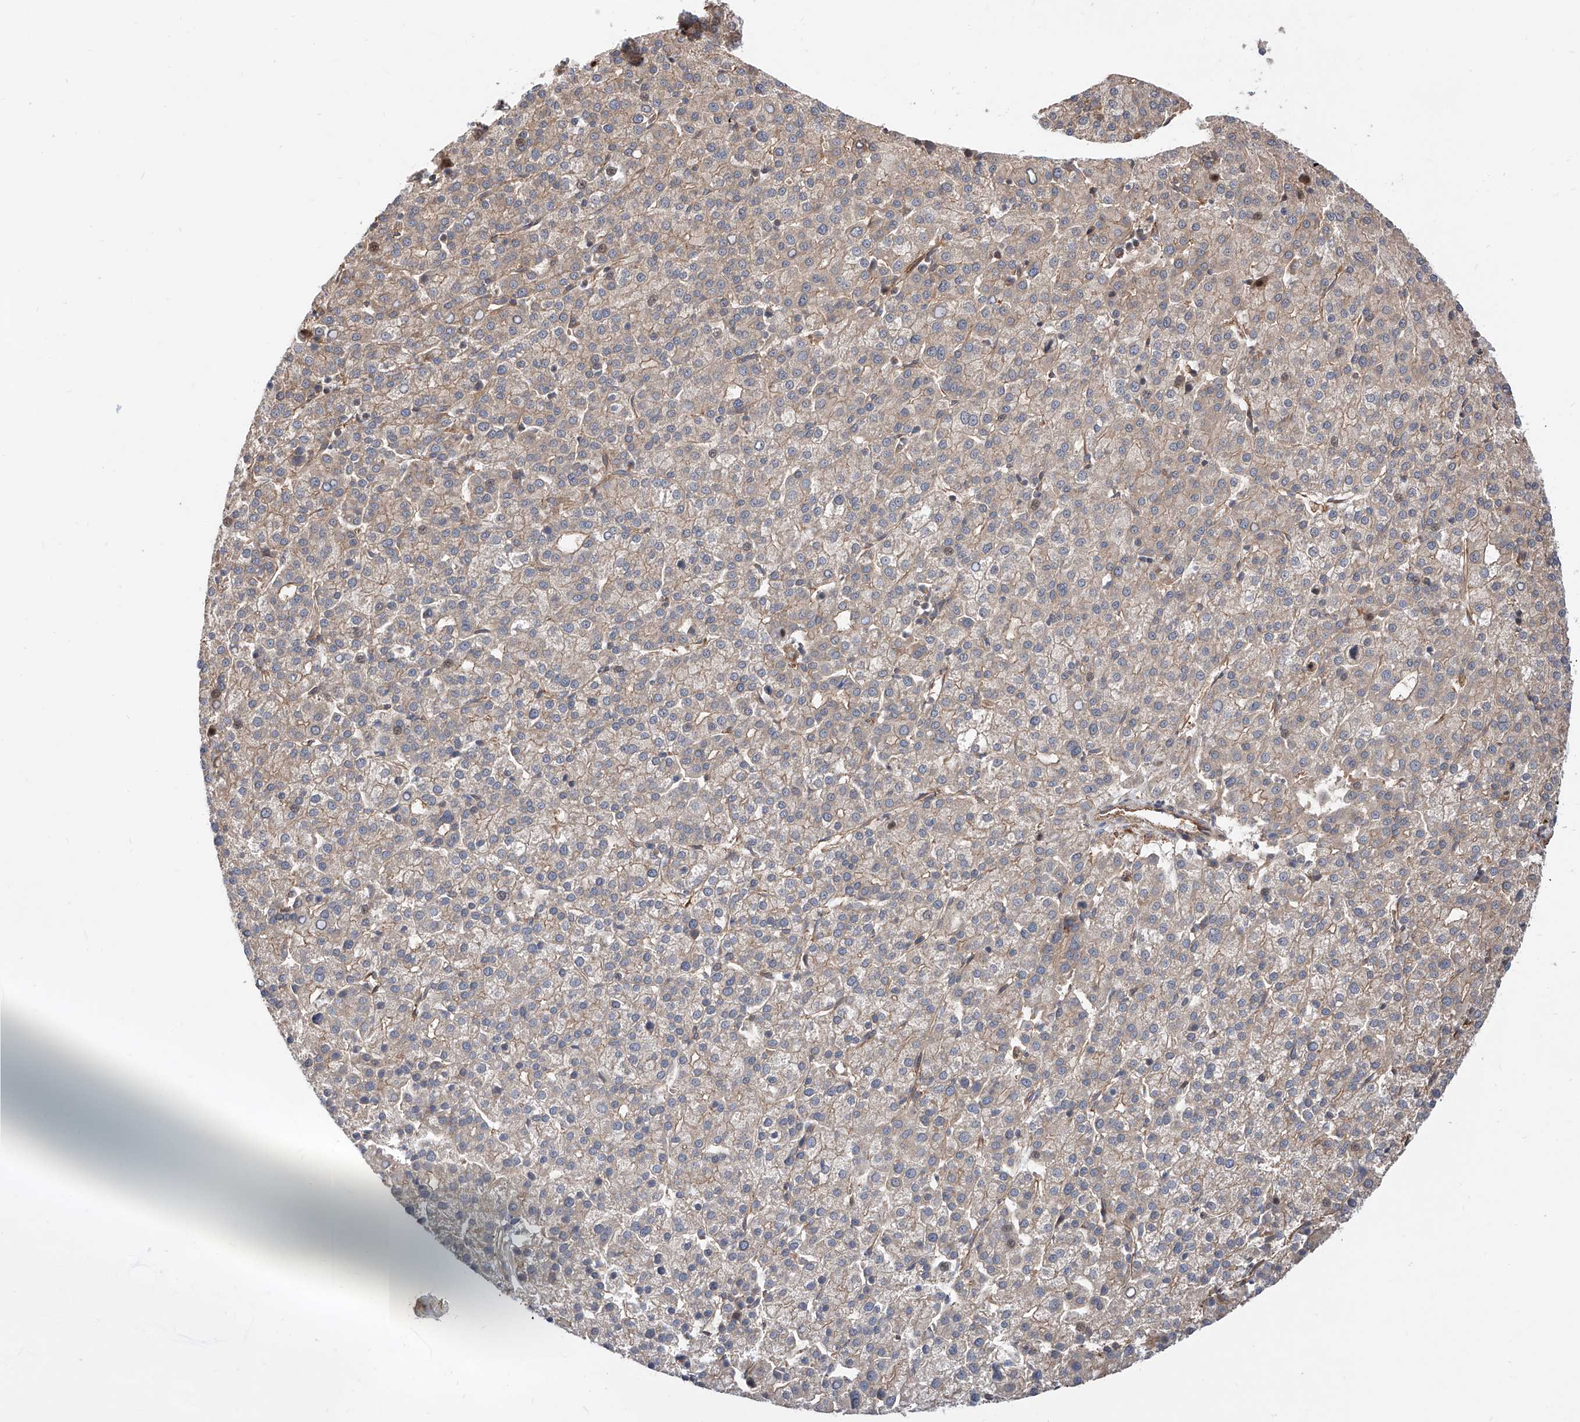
{"staining": {"intensity": "weak", "quantity": "<25%", "location": "cytoplasmic/membranous"}, "tissue": "liver cancer", "cell_type": "Tumor cells", "image_type": "cancer", "snomed": [{"axis": "morphology", "description": "Carcinoma, Hepatocellular, NOS"}, {"axis": "topography", "description": "Liver"}], "caption": "Tumor cells show no significant positivity in hepatocellular carcinoma (liver). Brightfield microscopy of immunohistochemistry stained with DAB (brown) and hematoxylin (blue), captured at high magnification.", "gene": "ISCA2", "patient": {"sex": "female", "age": 58}}